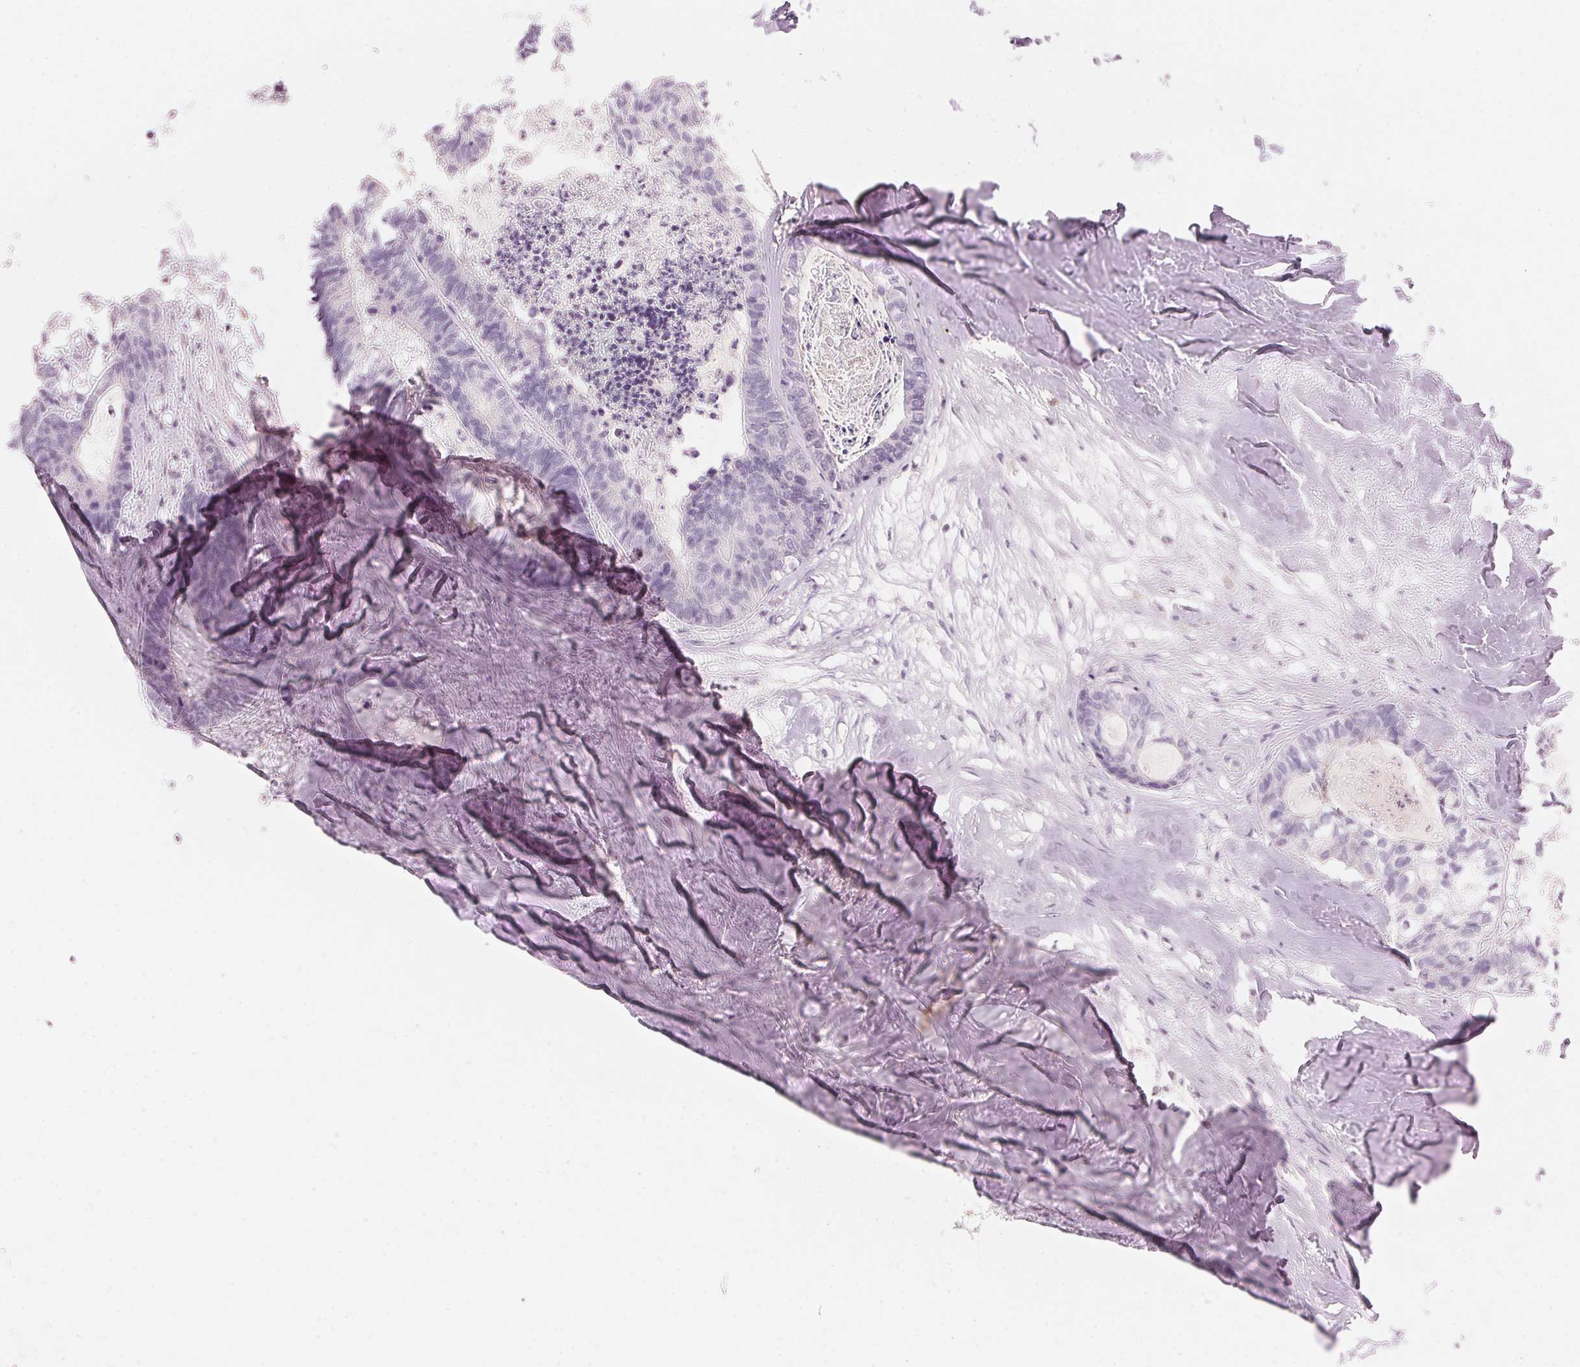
{"staining": {"intensity": "negative", "quantity": "none", "location": "none"}, "tissue": "colorectal cancer", "cell_type": "Tumor cells", "image_type": "cancer", "snomed": [{"axis": "morphology", "description": "Adenocarcinoma, NOS"}, {"axis": "topography", "description": "Colon"}, {"axis": "topography", "description": "Rectum"}], "caption": "DAB (3,3'-diaminobenzidine) immunohistochemical staining of colorectal cancer reveals no significant staining in tumor cells. (DAB immunohistochemistry (IHC) with hematoxylin counter stain).", "gene": "HOXB13", "patient": {"sex": "male", "age": 57}}